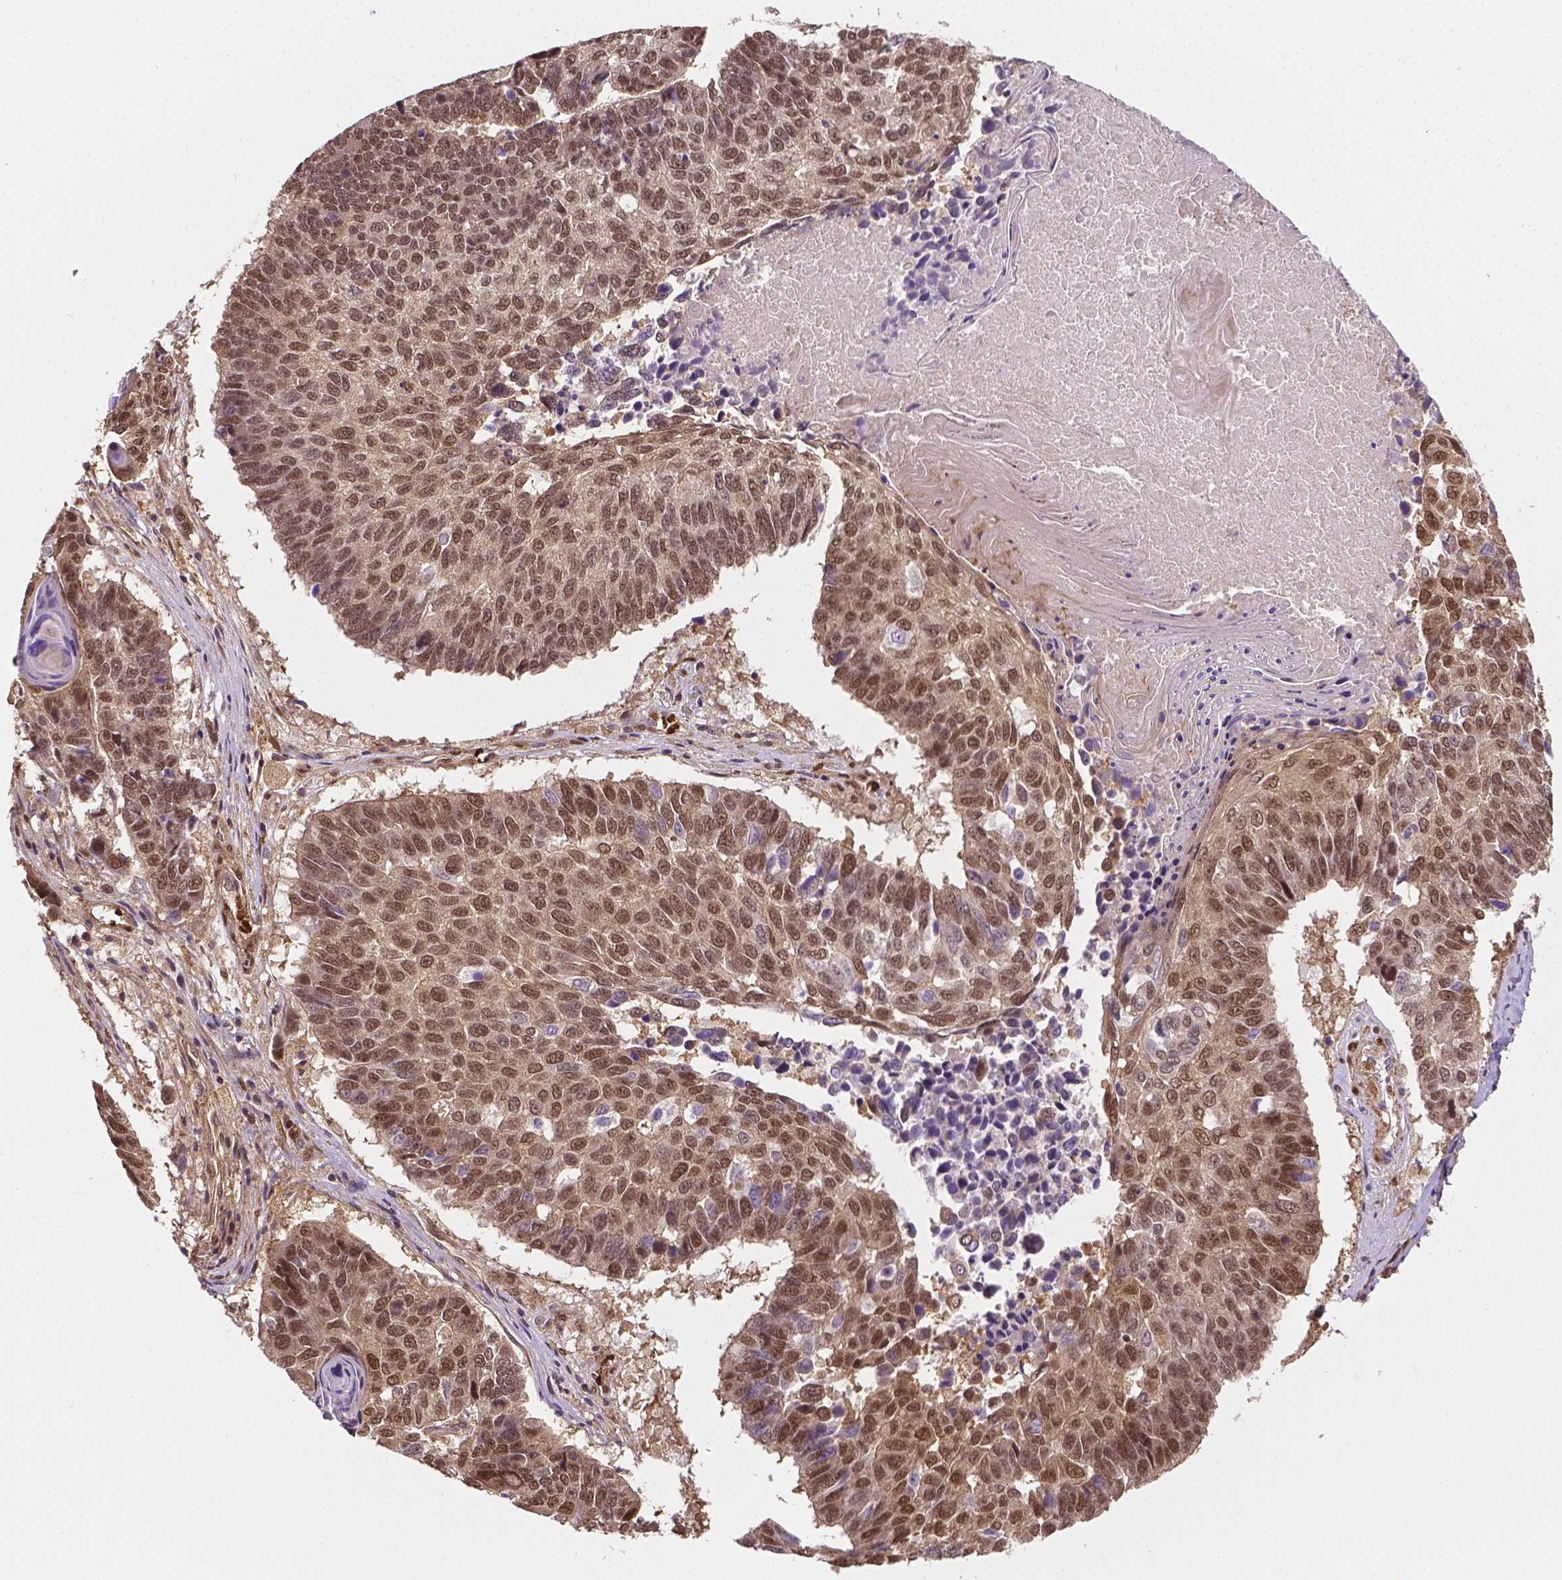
{"staining": {"intensity": "moderate", "quantity": ">75%", "location": "nuclear"}, "tissue": "lung cancer", "cell_type": "Tumor cells", "image_type": "cancer", "snomed": [{"axis": "morphology", "description": "Squamous cell carcinoma, NOS"}, {"axis": "topography", "description": "Lung"}], "caption": "Lung squamous cell carcinoma was stained to show a protein in brown. There is medium levels of moderate nuclear positivity in approximately >75% of tumor cells.", "gene": "YAP1", "patient": {"sex": "male", "age": 73}}